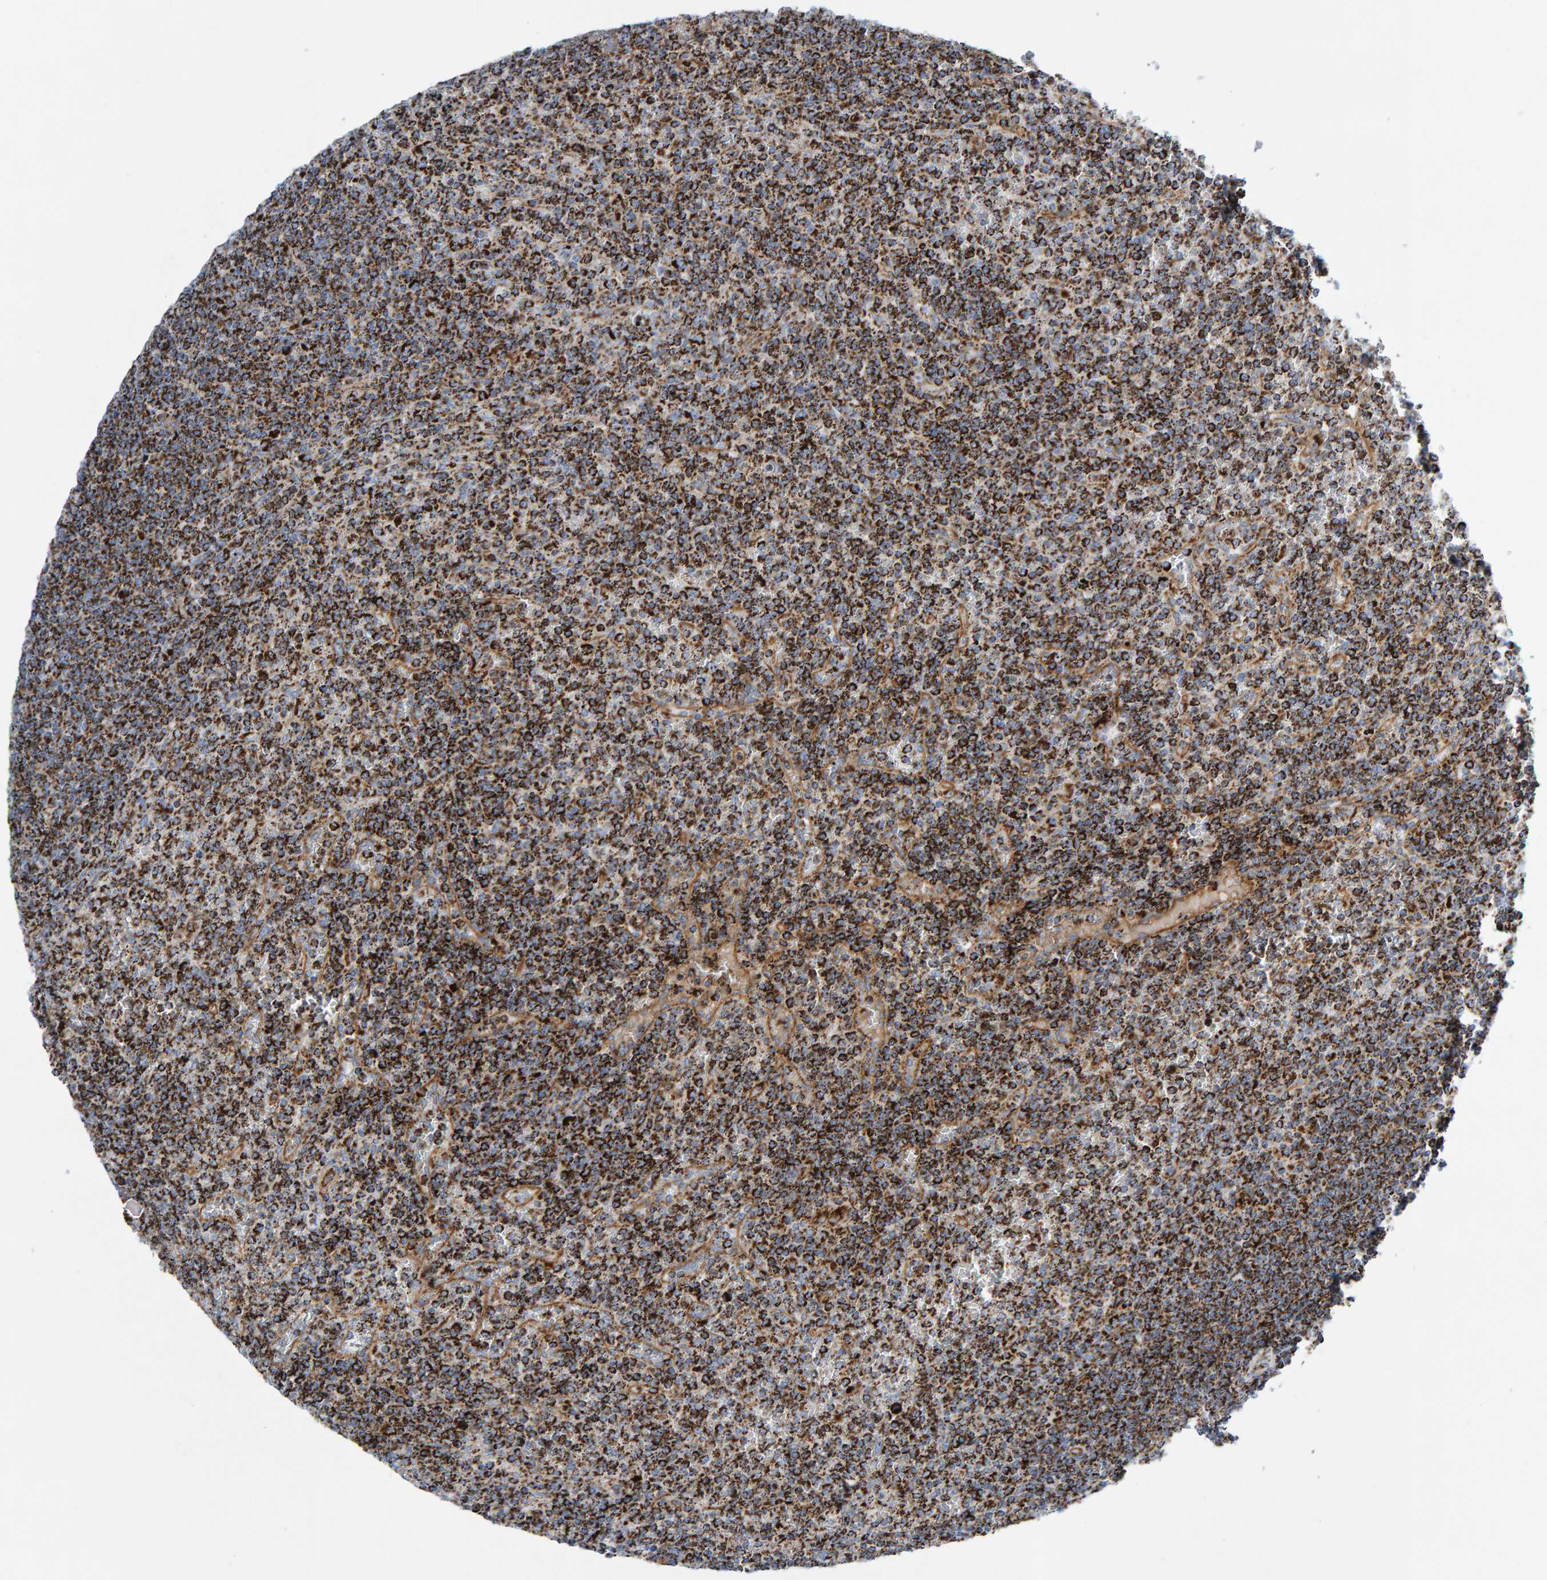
{"staining": {"intensity": "strong", "quantity": ">75%", "location": "cytoplasmic/membranous"}, "tissue": "lymphoma", "cell_type": "Tumor cells", "image_type": "cancer", "snomed": [{"axis": "morphology", "description": "Malignant lymphoma, non-Hodgkin's type, Low grade"}, {"axis": "topography", "description": "Spleen"}], "caption": "The immunohistochemical stain labels strong cytoplasmic/membranous expression in tumor cells of low-grade malignant lymphoma, non-Hodgkin's type tissue.", "gene": "GGTA1", "patient": {"sex": "female", "age": 19}}